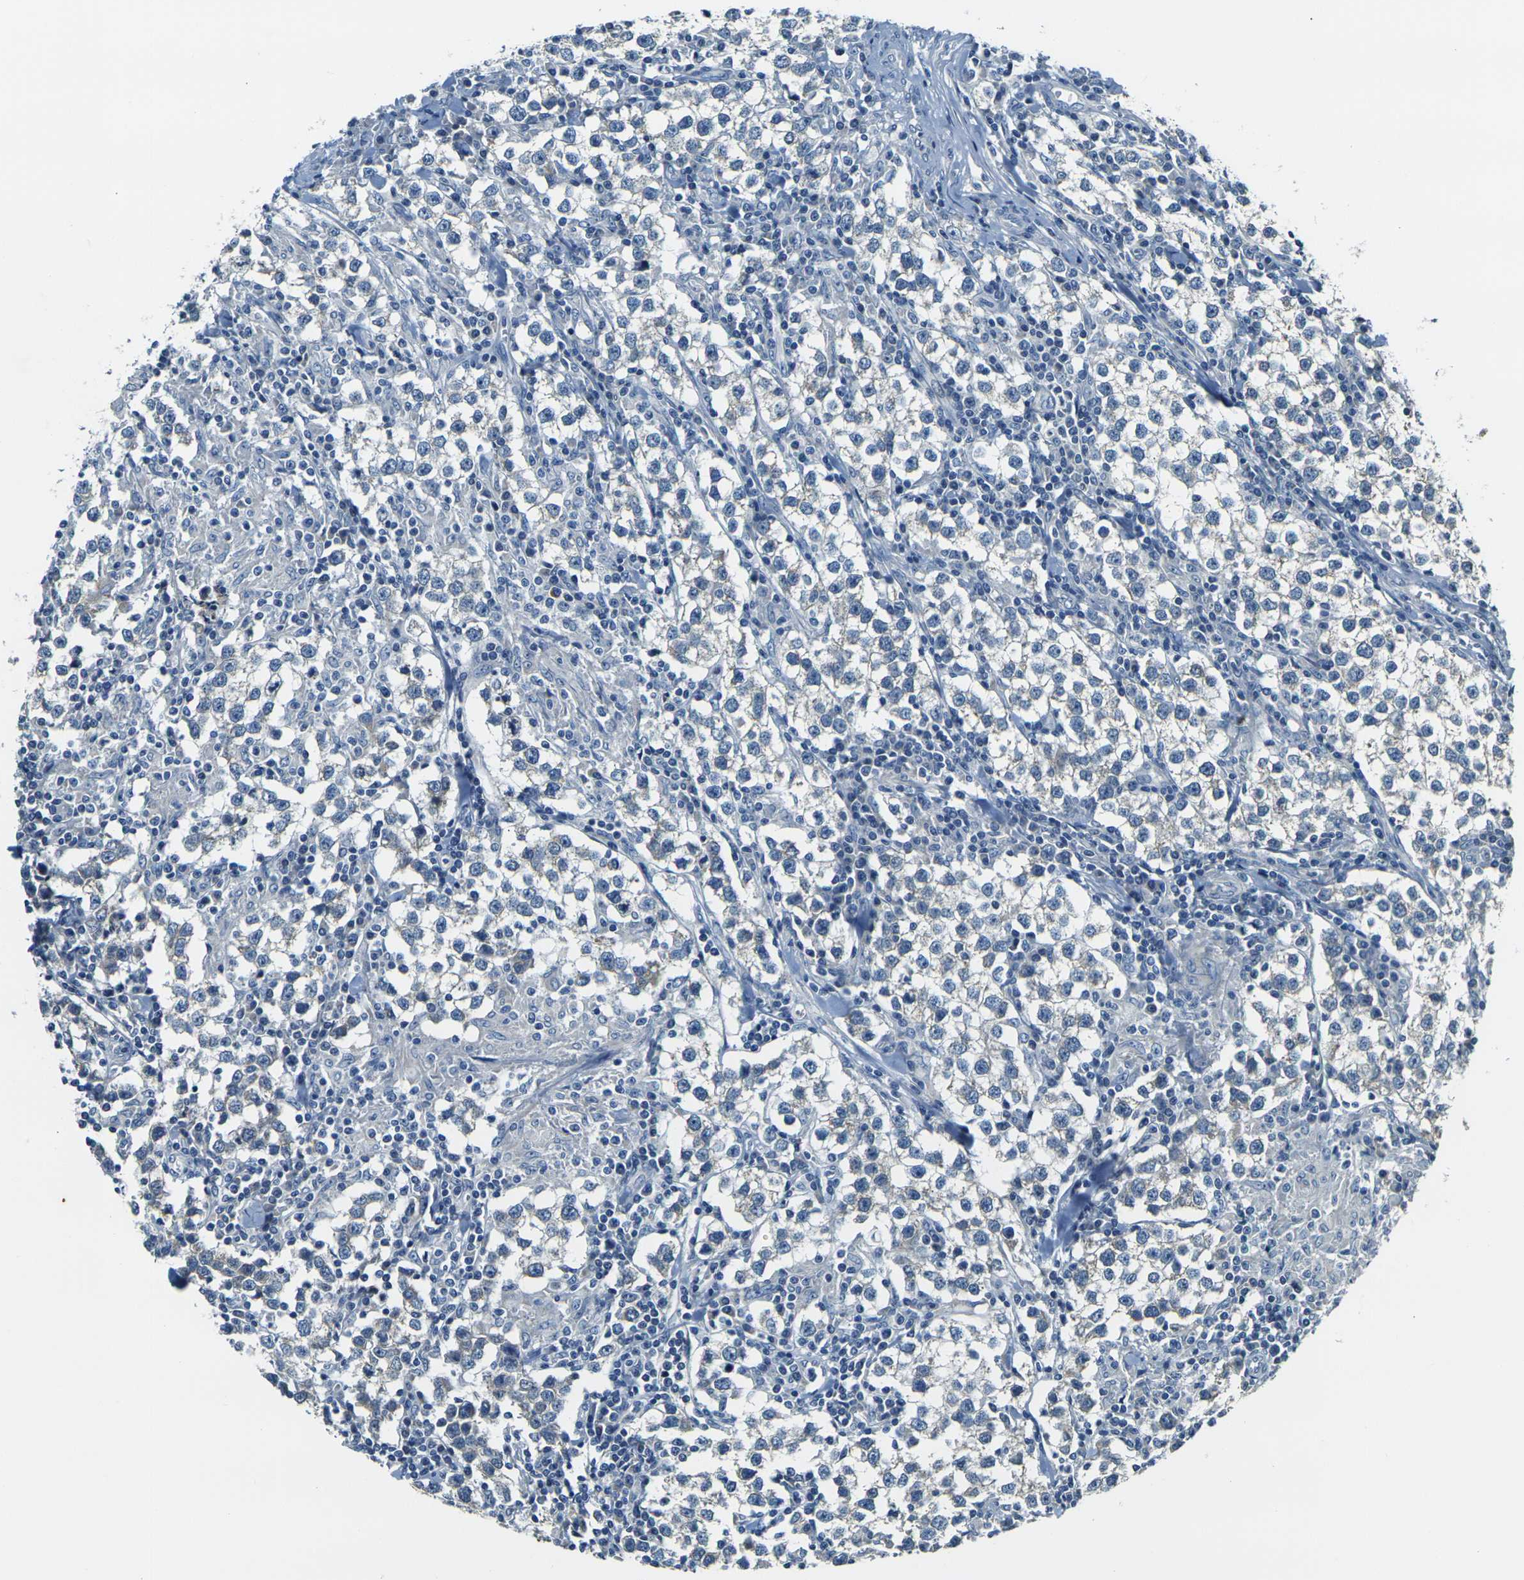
{"staining": {"intensity": "negative", "quantity": "none", "location": "none"}, "tissue": "testis cancer", "cell_type": "Tumor cells", "image_type": "cancer", "snomed": [{"axis": "morphology", "description": "Seminoma, NOS"}, {"axis": "morphology", "description": "Carcinoma, Embryonal, NOS"}, {"axis": "topography", "description": "Testis"}], "caption": "This is an immunohistochemistry (IHC) histopathology image of human testis cancer. There is no staining in tumor cells.", "gene": "SHISAL2B", "patient": {"sex": "male", "age": 36}}